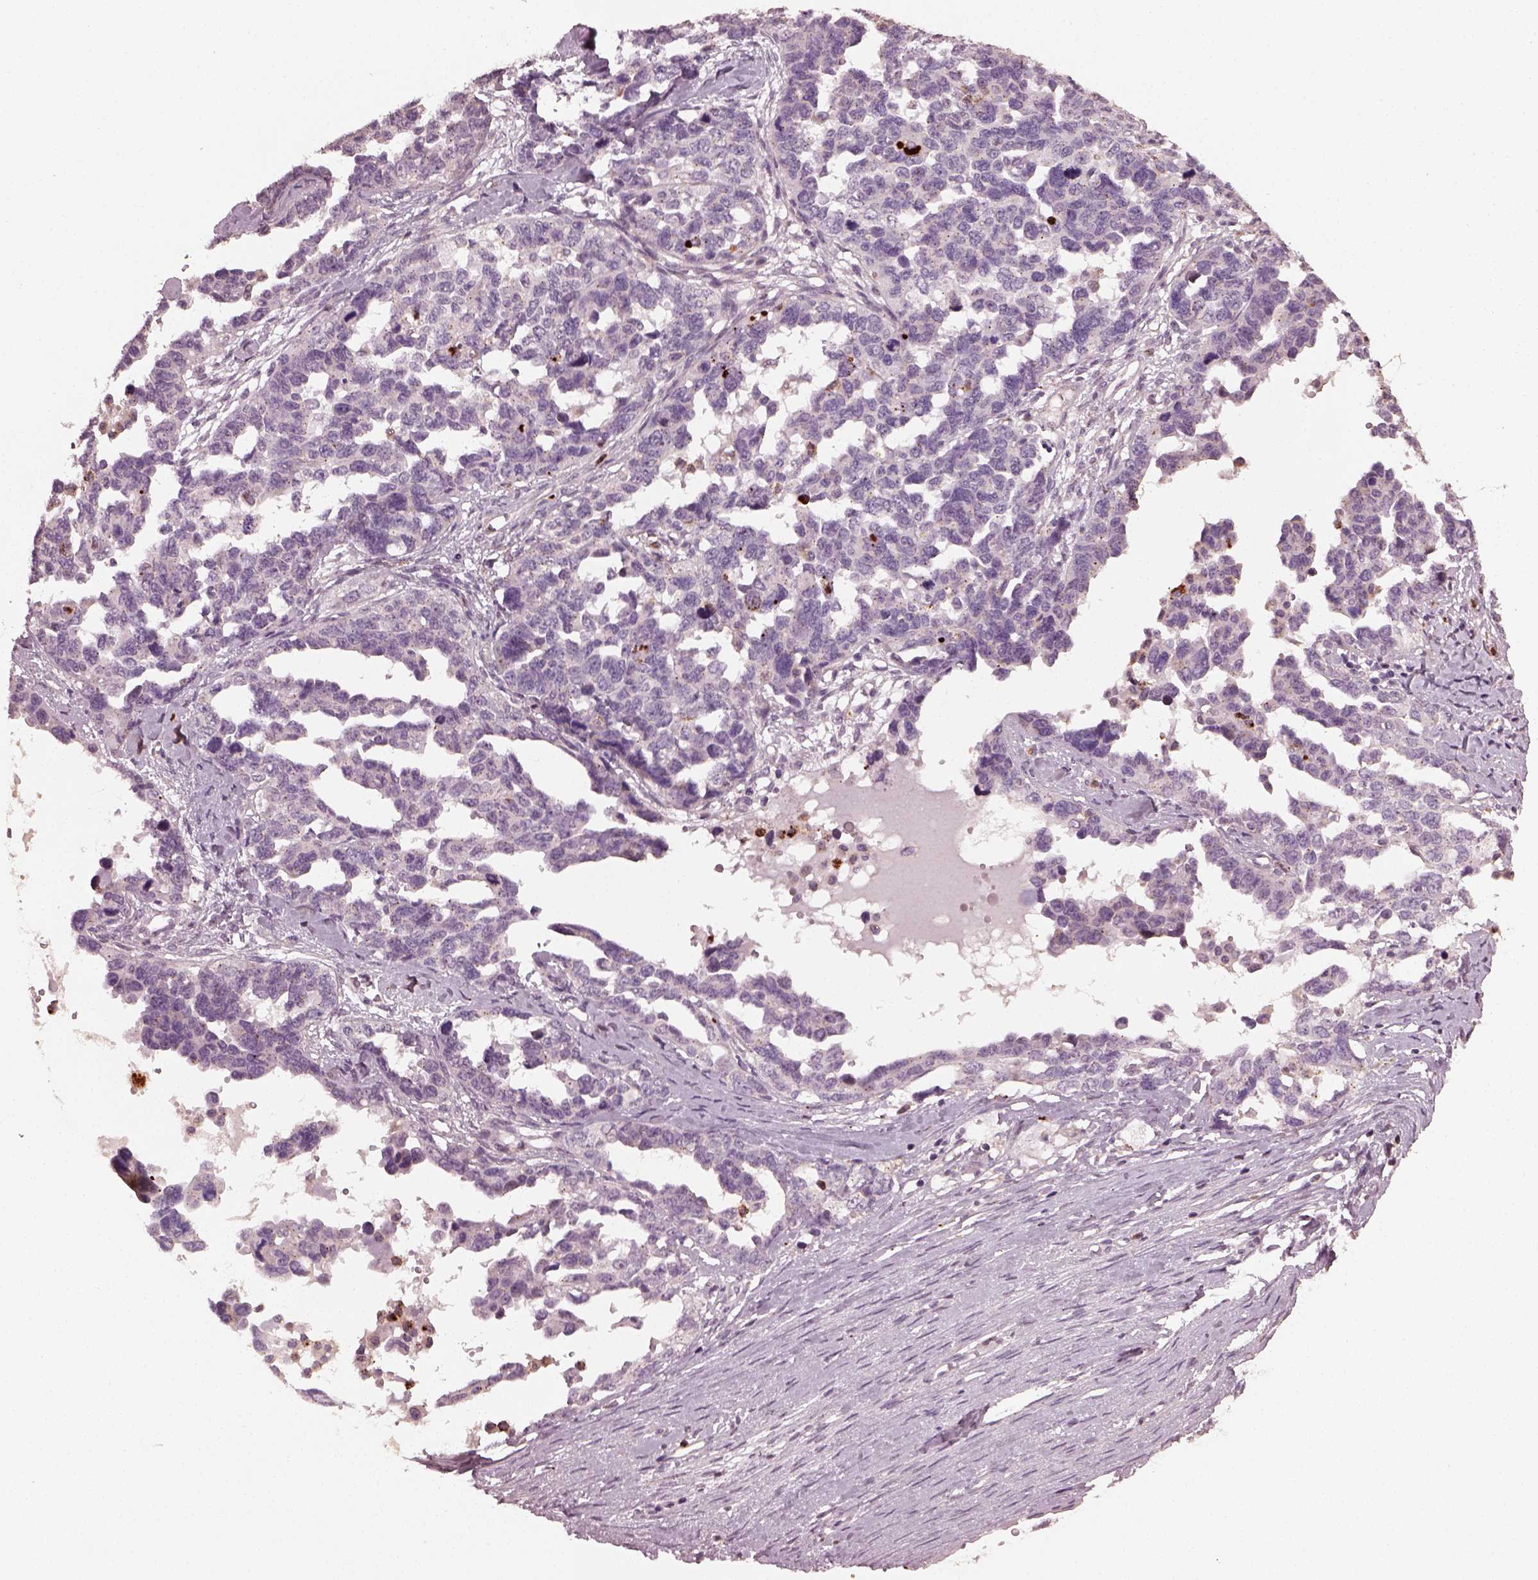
{"staining": {"intensity": "negative", "quantity": "none", "location": "none"}, "tissue": "ovarian cancer", "cell_type": "Tumor cells", "image_type": "cancer", "snomed": [{"axis": "morphology", "description": "Cystadenocarcinoma, serous, NOS"}, {"axis": "topography", "description": "Ovary"}], "caption": "IHC micrograph of ovarian serous cystadenocarcinoma stained for a protein (brown), which displays no positivity in tumor cells.", "gene": "RUFY3", "patient": {"sex": "female", "age": 69}}